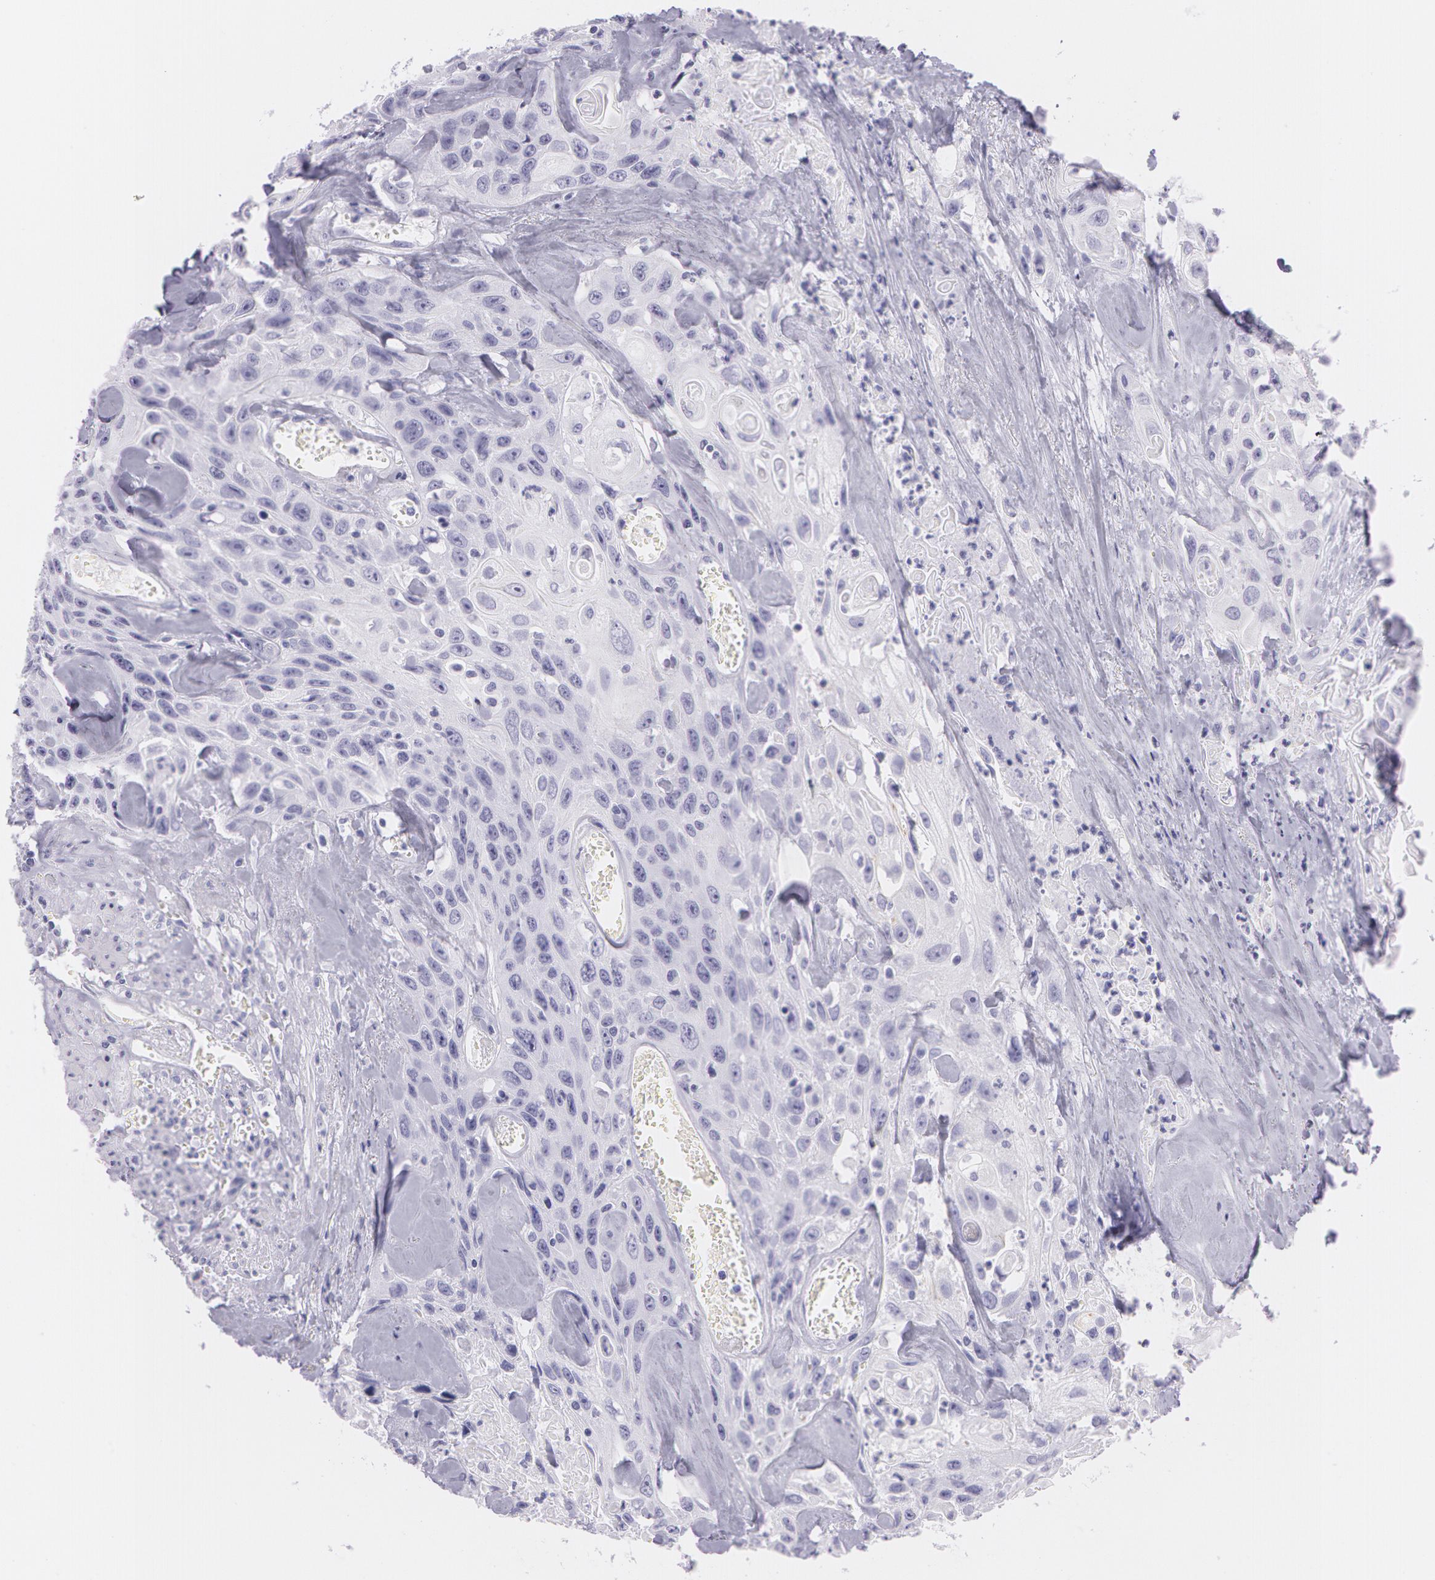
{"staining": {"intensity": "negative", "quantity": "none", "location": "none"}, "tissue": "urothelial cancer", "cell_type": "Tumor cells", "image_type": "cancer", "snomed": [{"axis": "morphology", "description": "Urothelial carcinoma, High grade"}, {"axis": "topography", "description": "Urinary bladder"}], "caption": "A high-resolution photomicrograph shows IHC staining of urothelial carcinoma (high-grade), which demonstrates no significant staining in tumor cells.", "gene": "SNCG", "patient": {"sex": "female", "age": 84}}